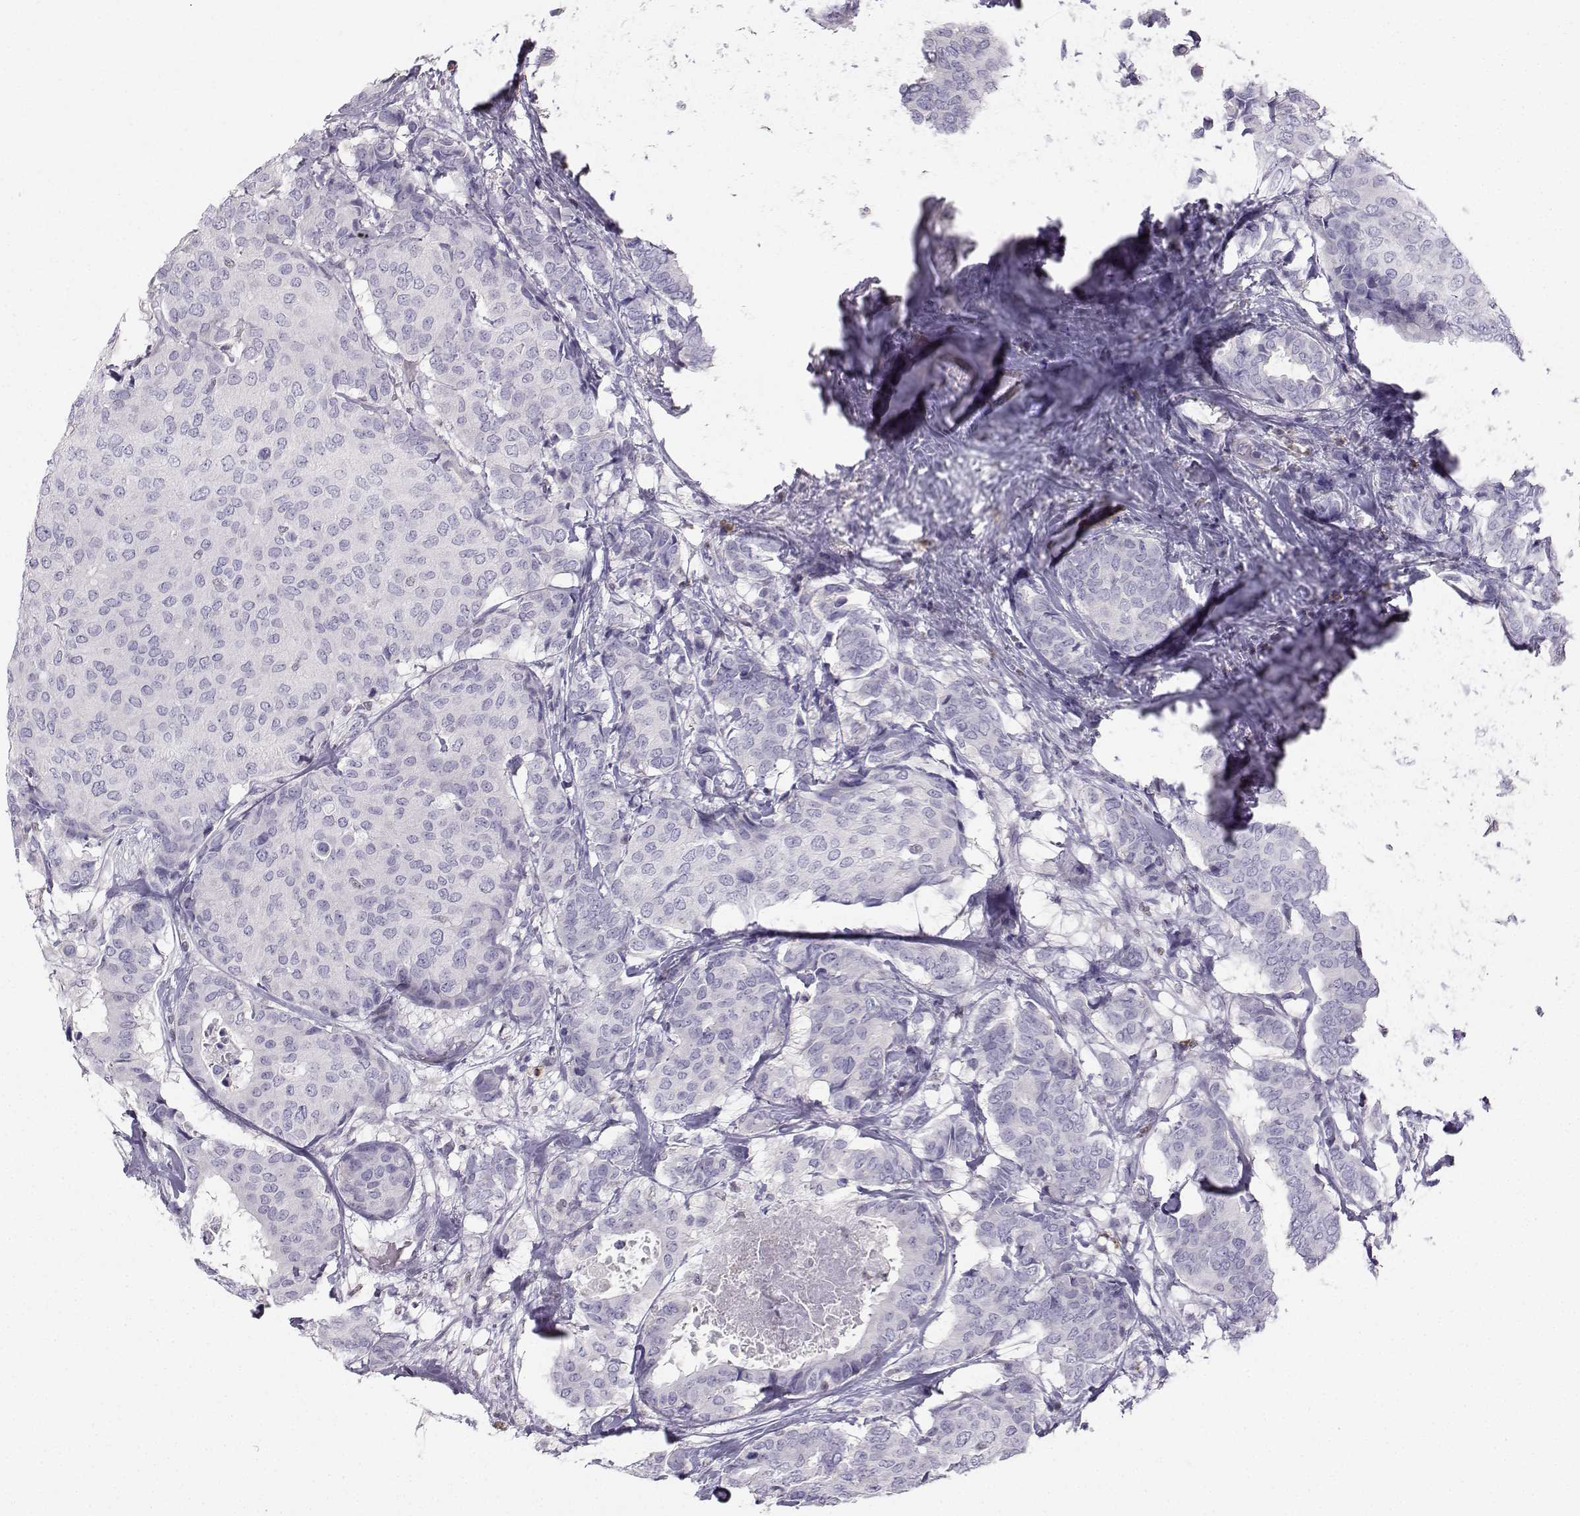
{"staining": {"intensity": "negative", "quantity": "none", "location": "none"}, "tissue": "breast cancer", "cell_type": "Tumor cells", "image_type": "cancer", "snomed": [{"axis": "morphology", "description": "Duct carcinoma"}, {"axis": "topography", "description": "Breast"}], "caption": "An immunohistochemistry (IHC) micrograph of breast intraductal carcinoma is shown. There is no staining in tumor cells of breast intraductal carcinoma.", "gene": "DCLK3", "patient": {"sex": "female", "age": 75}}